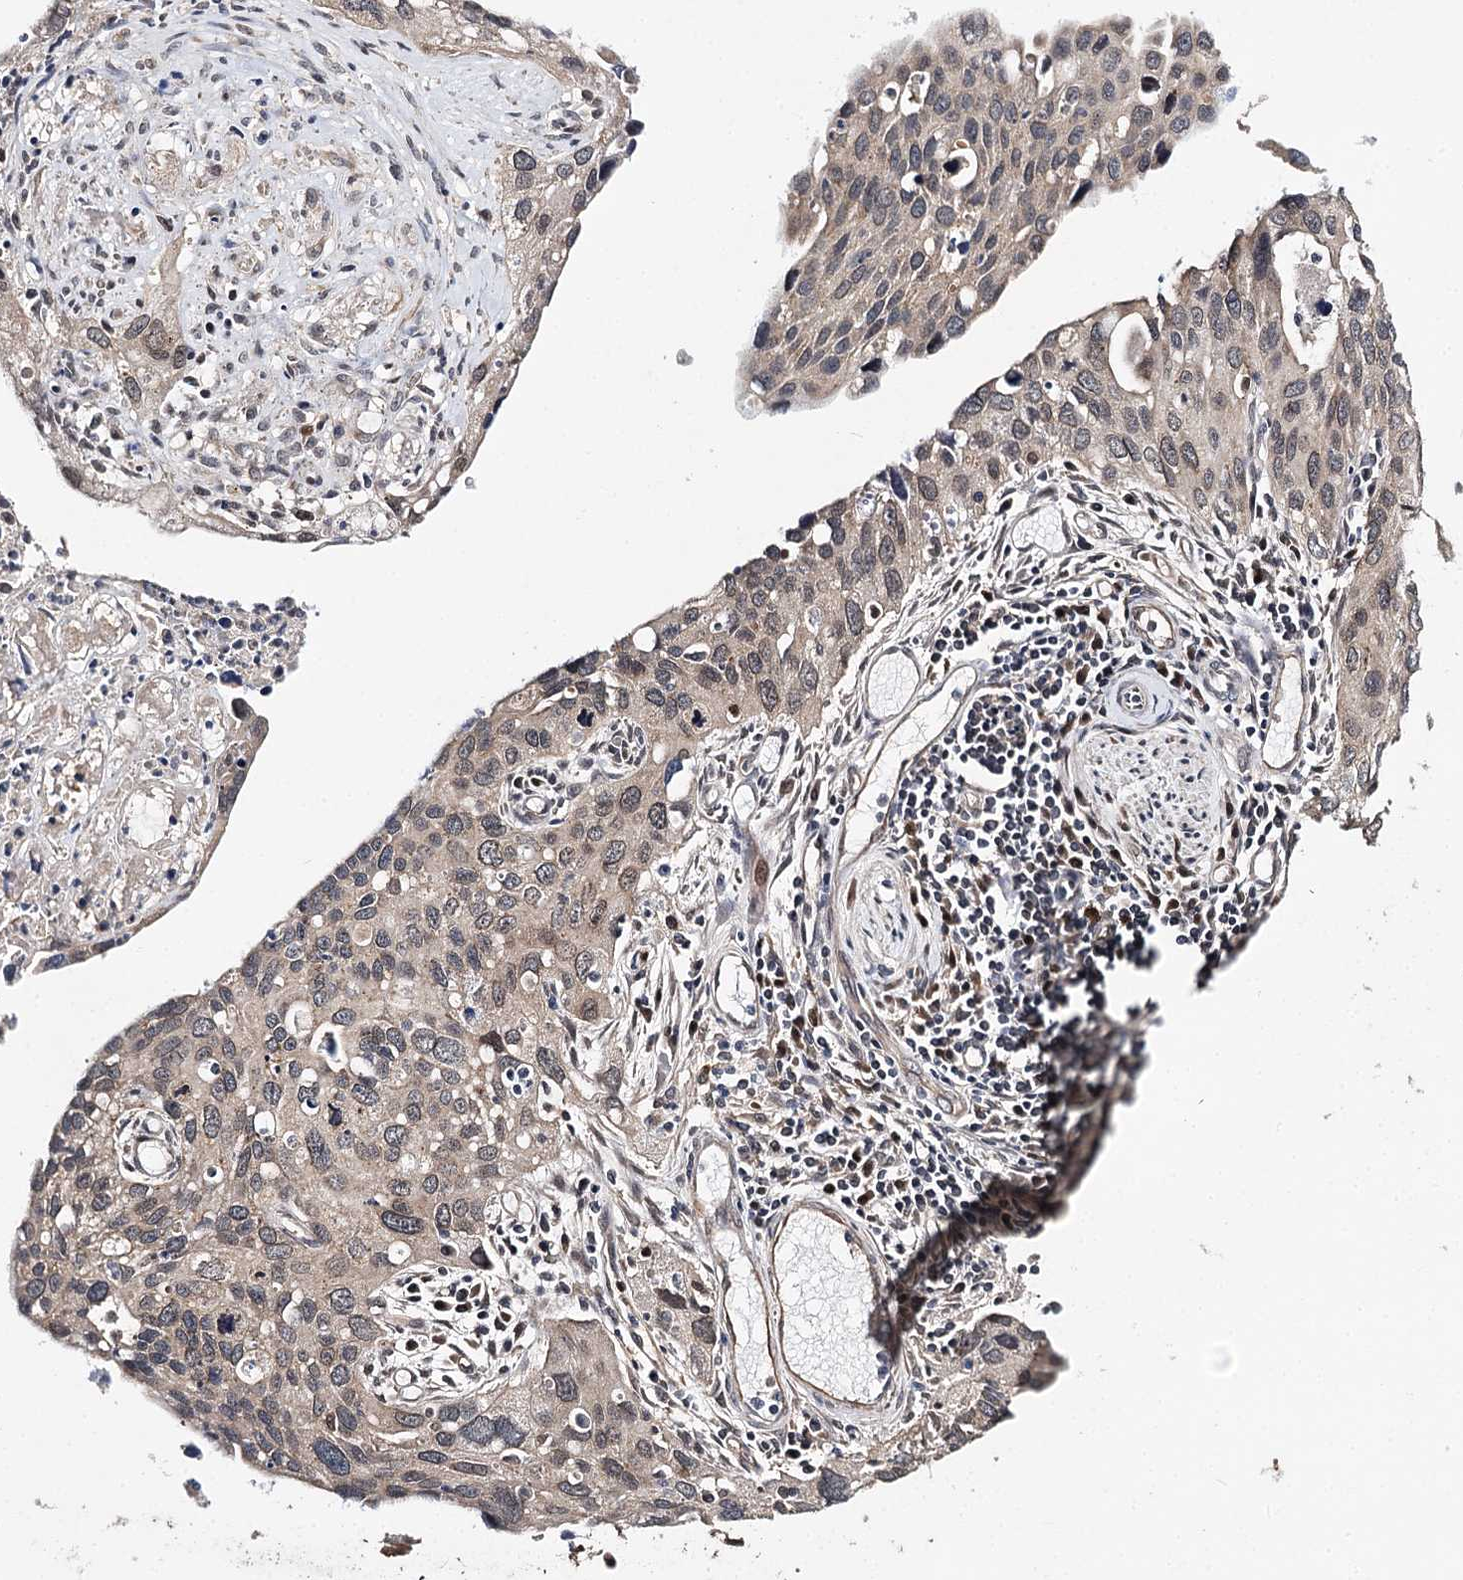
{"staining": {"intensity": "weak", "quantity": ">75%", "location": "cytoplasmic/membranous"}, "tissue": "cervical cancer", "cell_type": "Tumor cells", "image_type": "cancer", "snomed": [{"axis": "morphology", "description": "Squamous cell carcinoma, NOS"}, {"axis": "topography", "description": "Cervix"}], "caption": "Squamous cell carcinoma (cervical) stained for a protein (brown) shows weak cytoplasmic/membranous positive expression in approximately >75% of tumor cells.", "gene": "NOPCHAP1", "patient": {"sex": "female", "age": 55}}